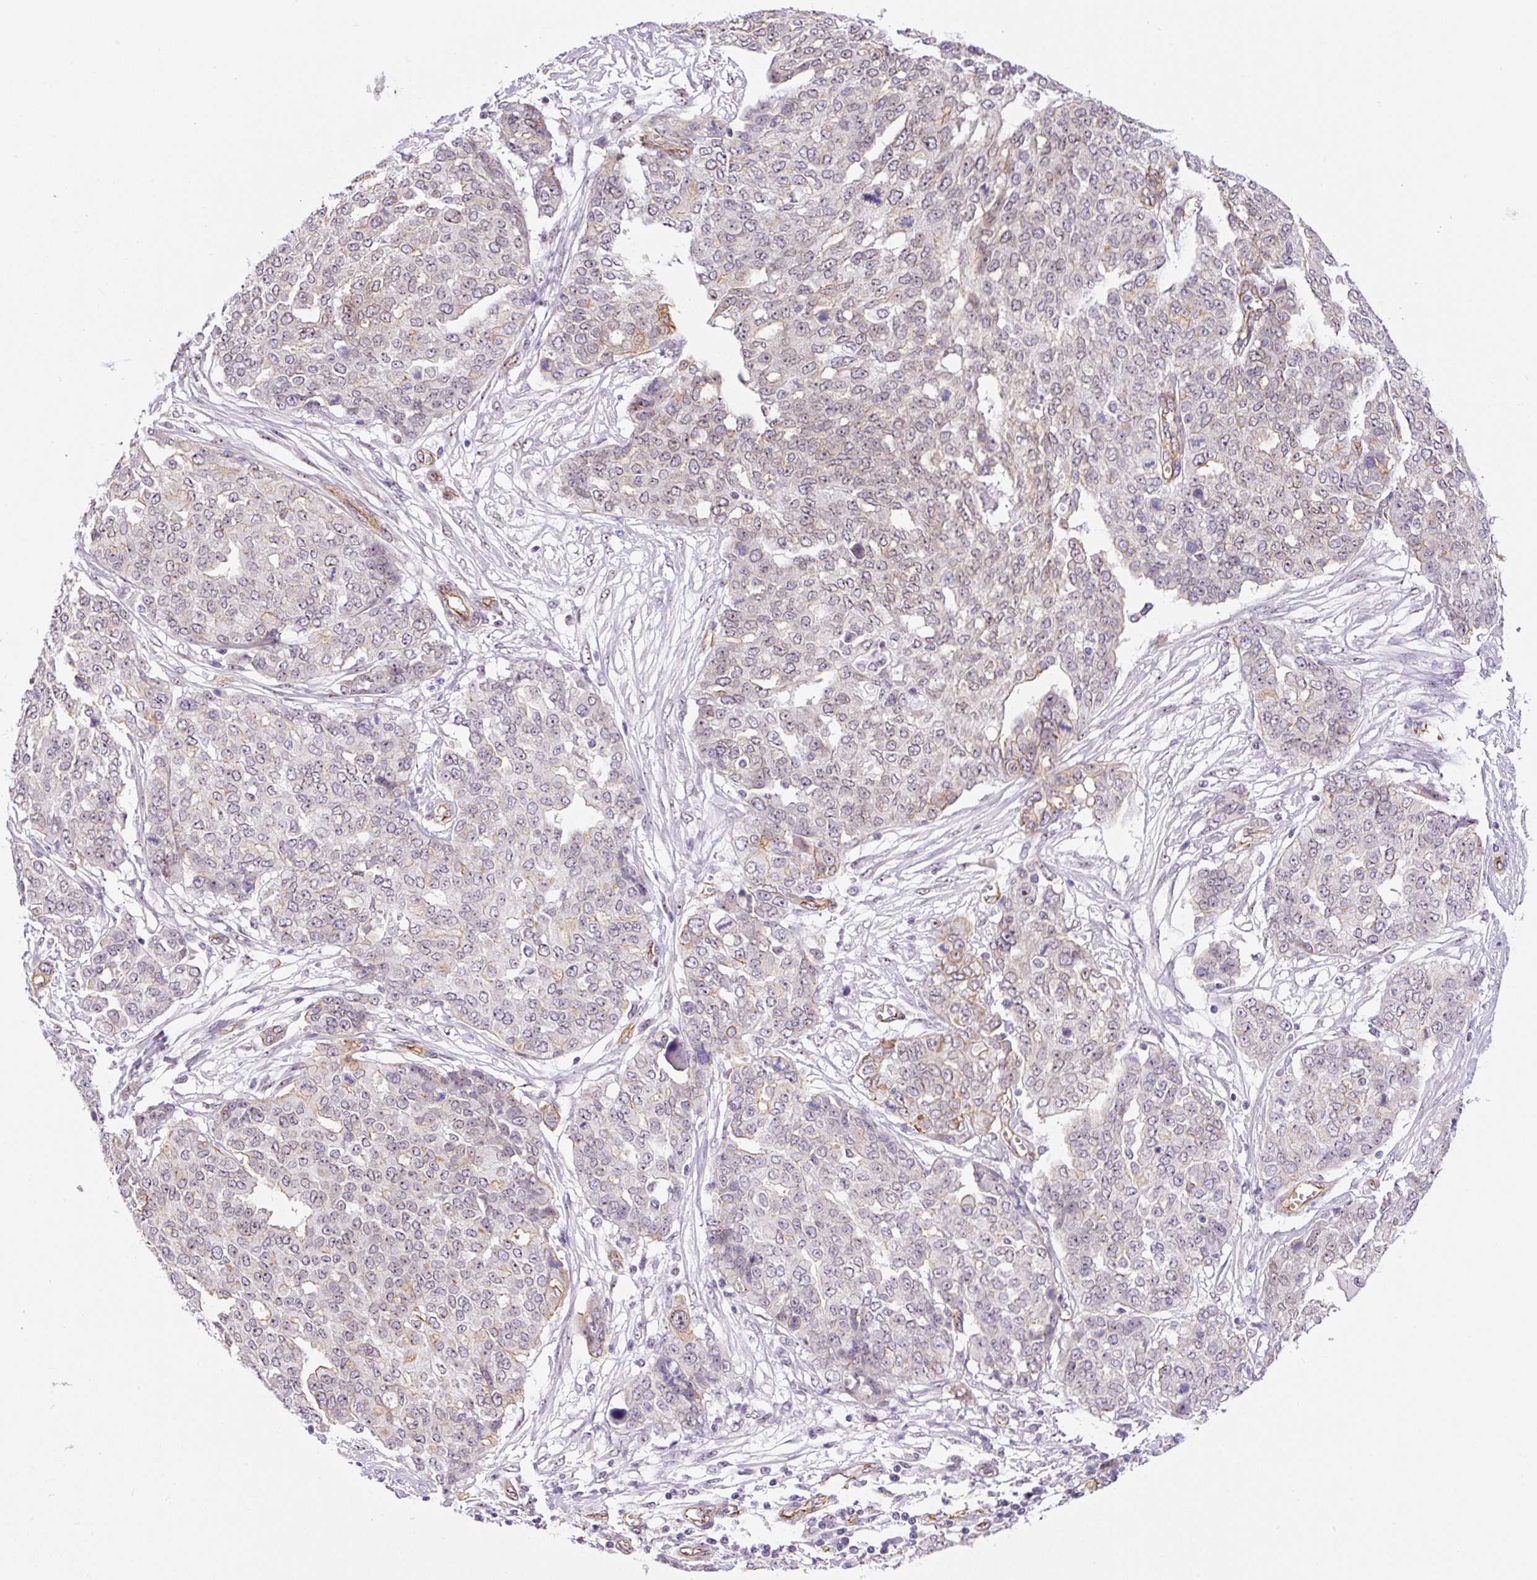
{"staining": {"intensity": "negative", "quantity": "none", "location": "none"}, "tissue": "ovarian cancer", "cell_type": "Tumor cells", "image_type": "cancer", "snomed": [{"axis": "morphology", "description": "Cystadenocarcinoma, serous, NOS"}, {"axis": "topography", "description": "Soft tissue"}, {"axis": "topography", "description": "Ovary"}], "caption": "Immunohistochemical staining of ovarian serous cystadenocarcinoma reveals no significant staining in tumor cells.", "gene": "MYO5C", "patient": {"sex": "female", "age": 57}}